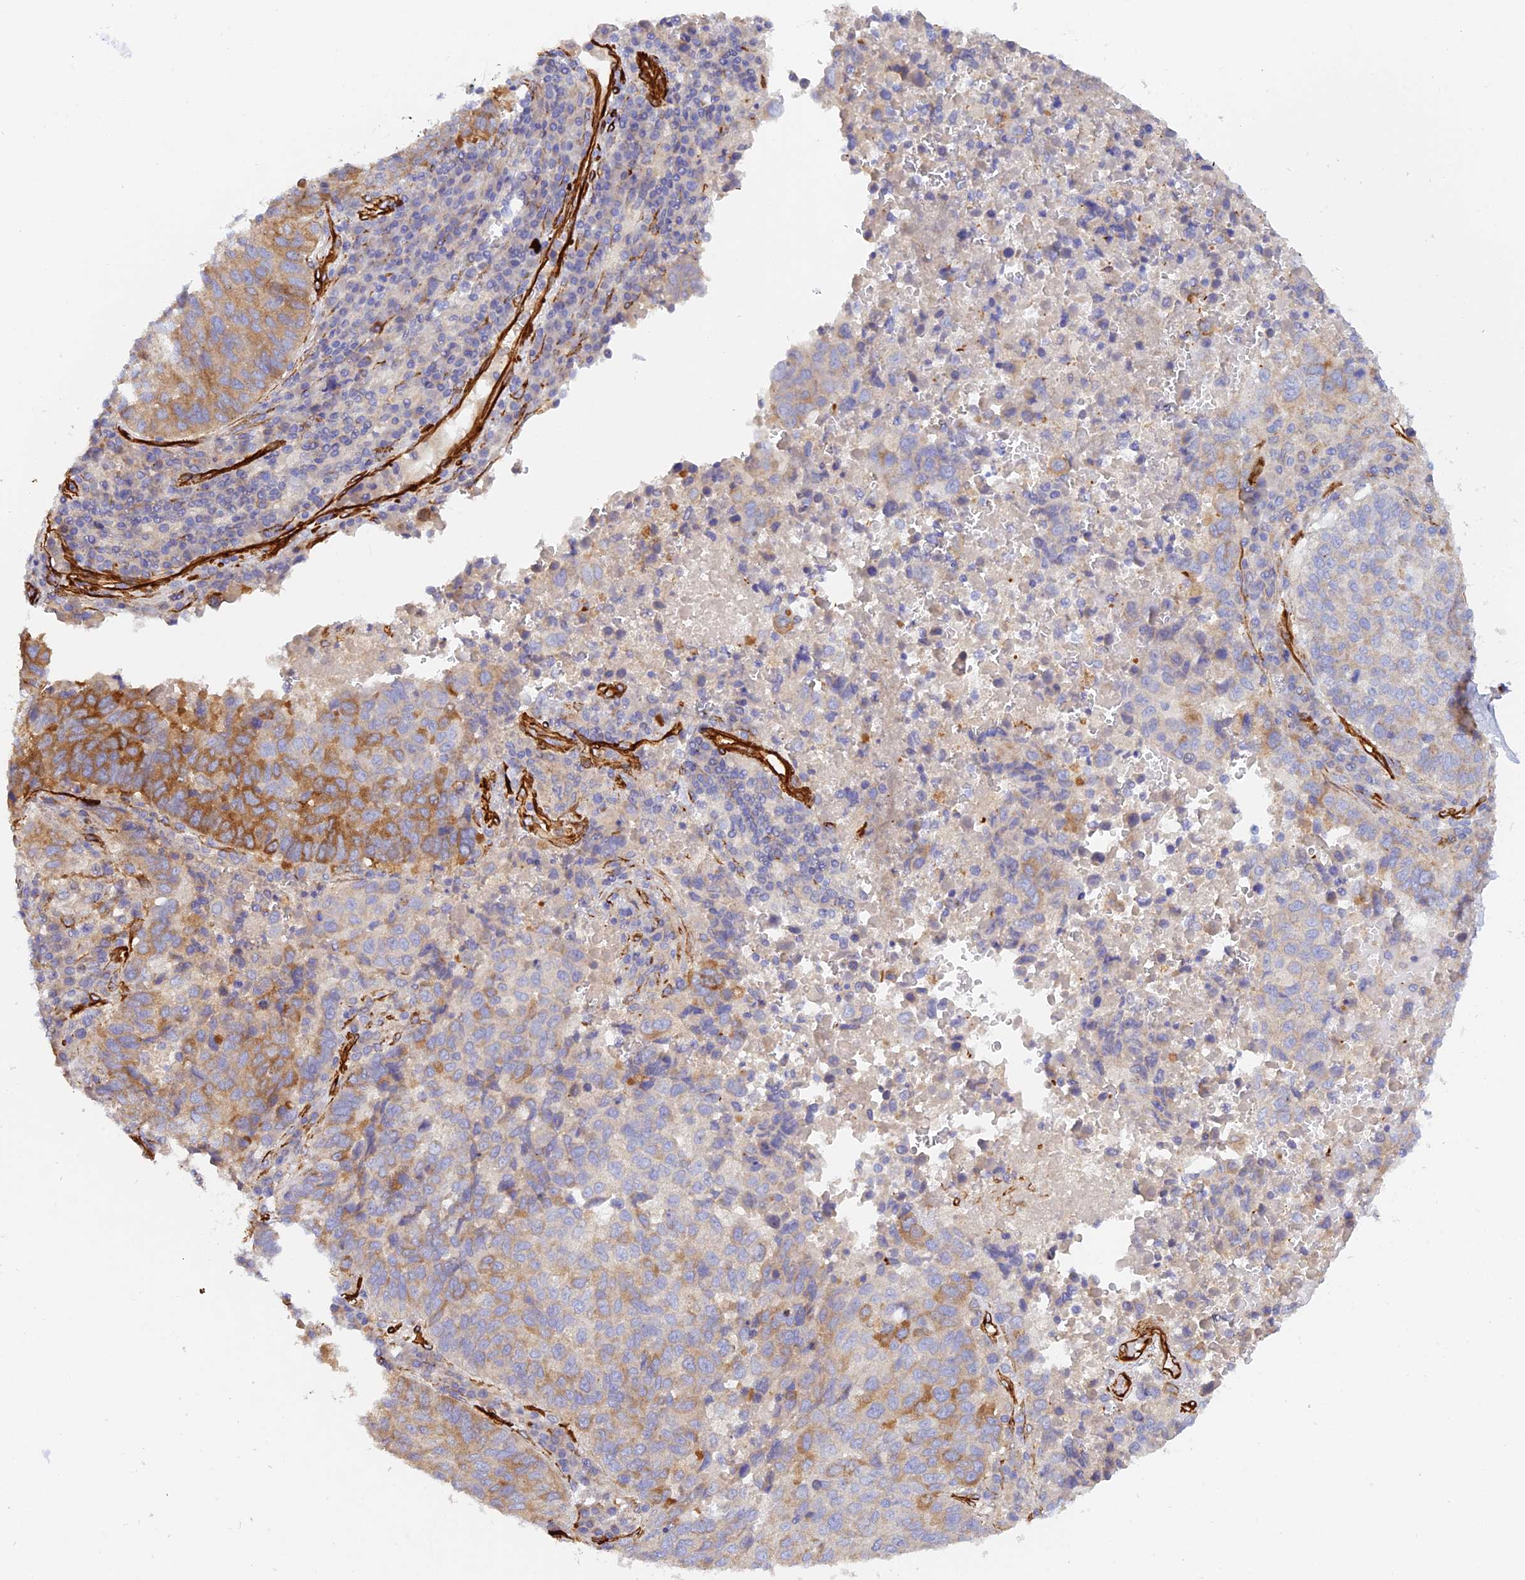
{"staining": {"intensity": "moderate", "quantity": "25%-75%", "location": "cytoplasmic/membranous"}, "tissue": "lung cancer", "cell_type": "Tumor cells", "image_type": "cancer", "snomed": [{"axis": "morphology", "description": "Squamous cell carcinoma, NOS"}, {"axis": "topography", "description": "Lung"}], "caption": "Moderate cytoplasmic/membranous staining is seen in approximately 25%-75% of tumor cells in lung cancer (squamous cell carcinoma).", "gene": "MYO9A", "patient": {"sex": "male", "age": 73}}